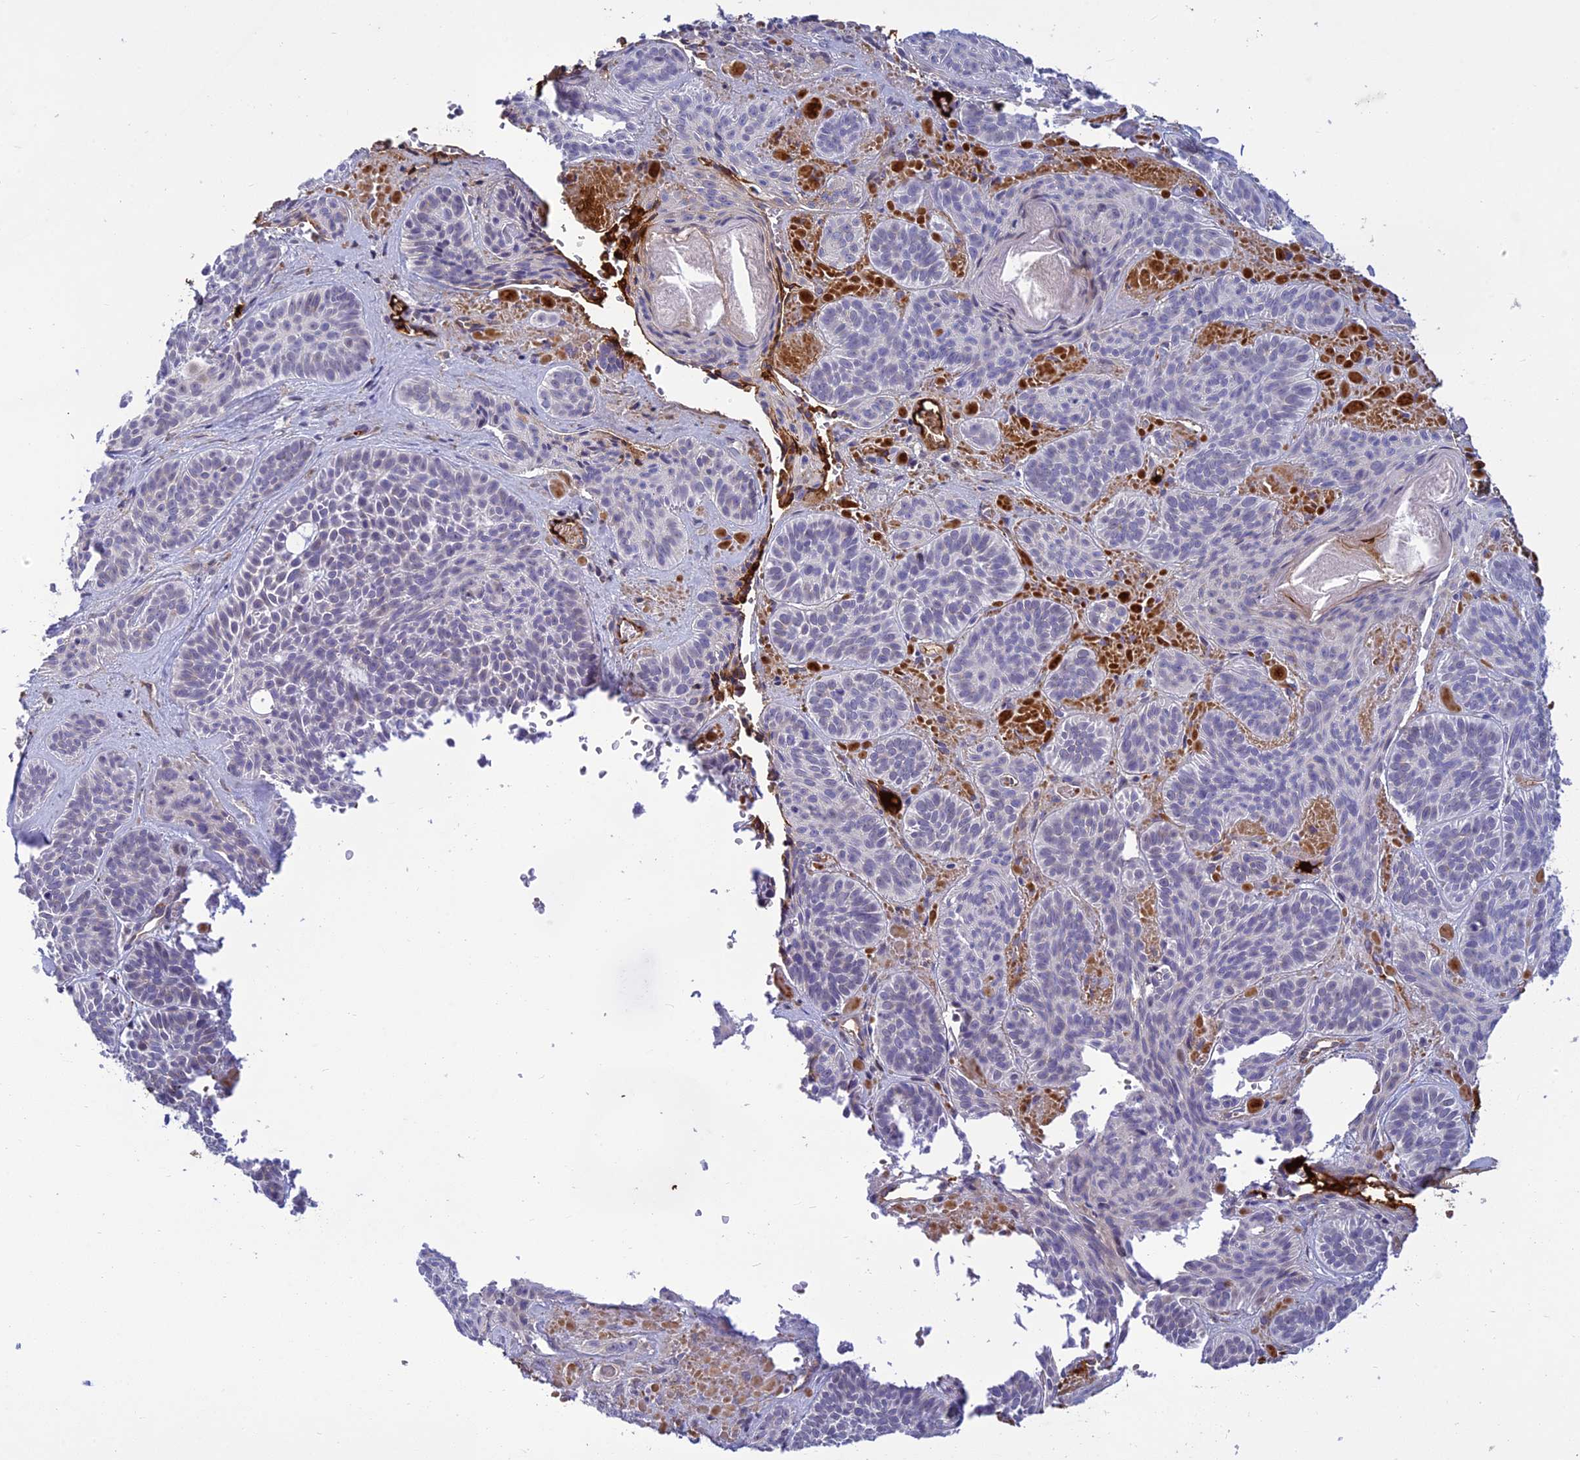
{"staining": {"intensity": "negative", "quantity": "none", "location": "none"}, "tissue": "skin cancer", "cell_type": "Tumor cells", "image_type": "cancer", "snomed": [{"axis": "morphology", "description": "Basal cell carcinoma"}, {"axis": "topography", "description": "Skin"}], "caption": "There is no significant staining in tumor cells of basal cell carcinoma (skin).", "gene": "CLEC11A", "patient": {"sex": "male", "age": 85}}